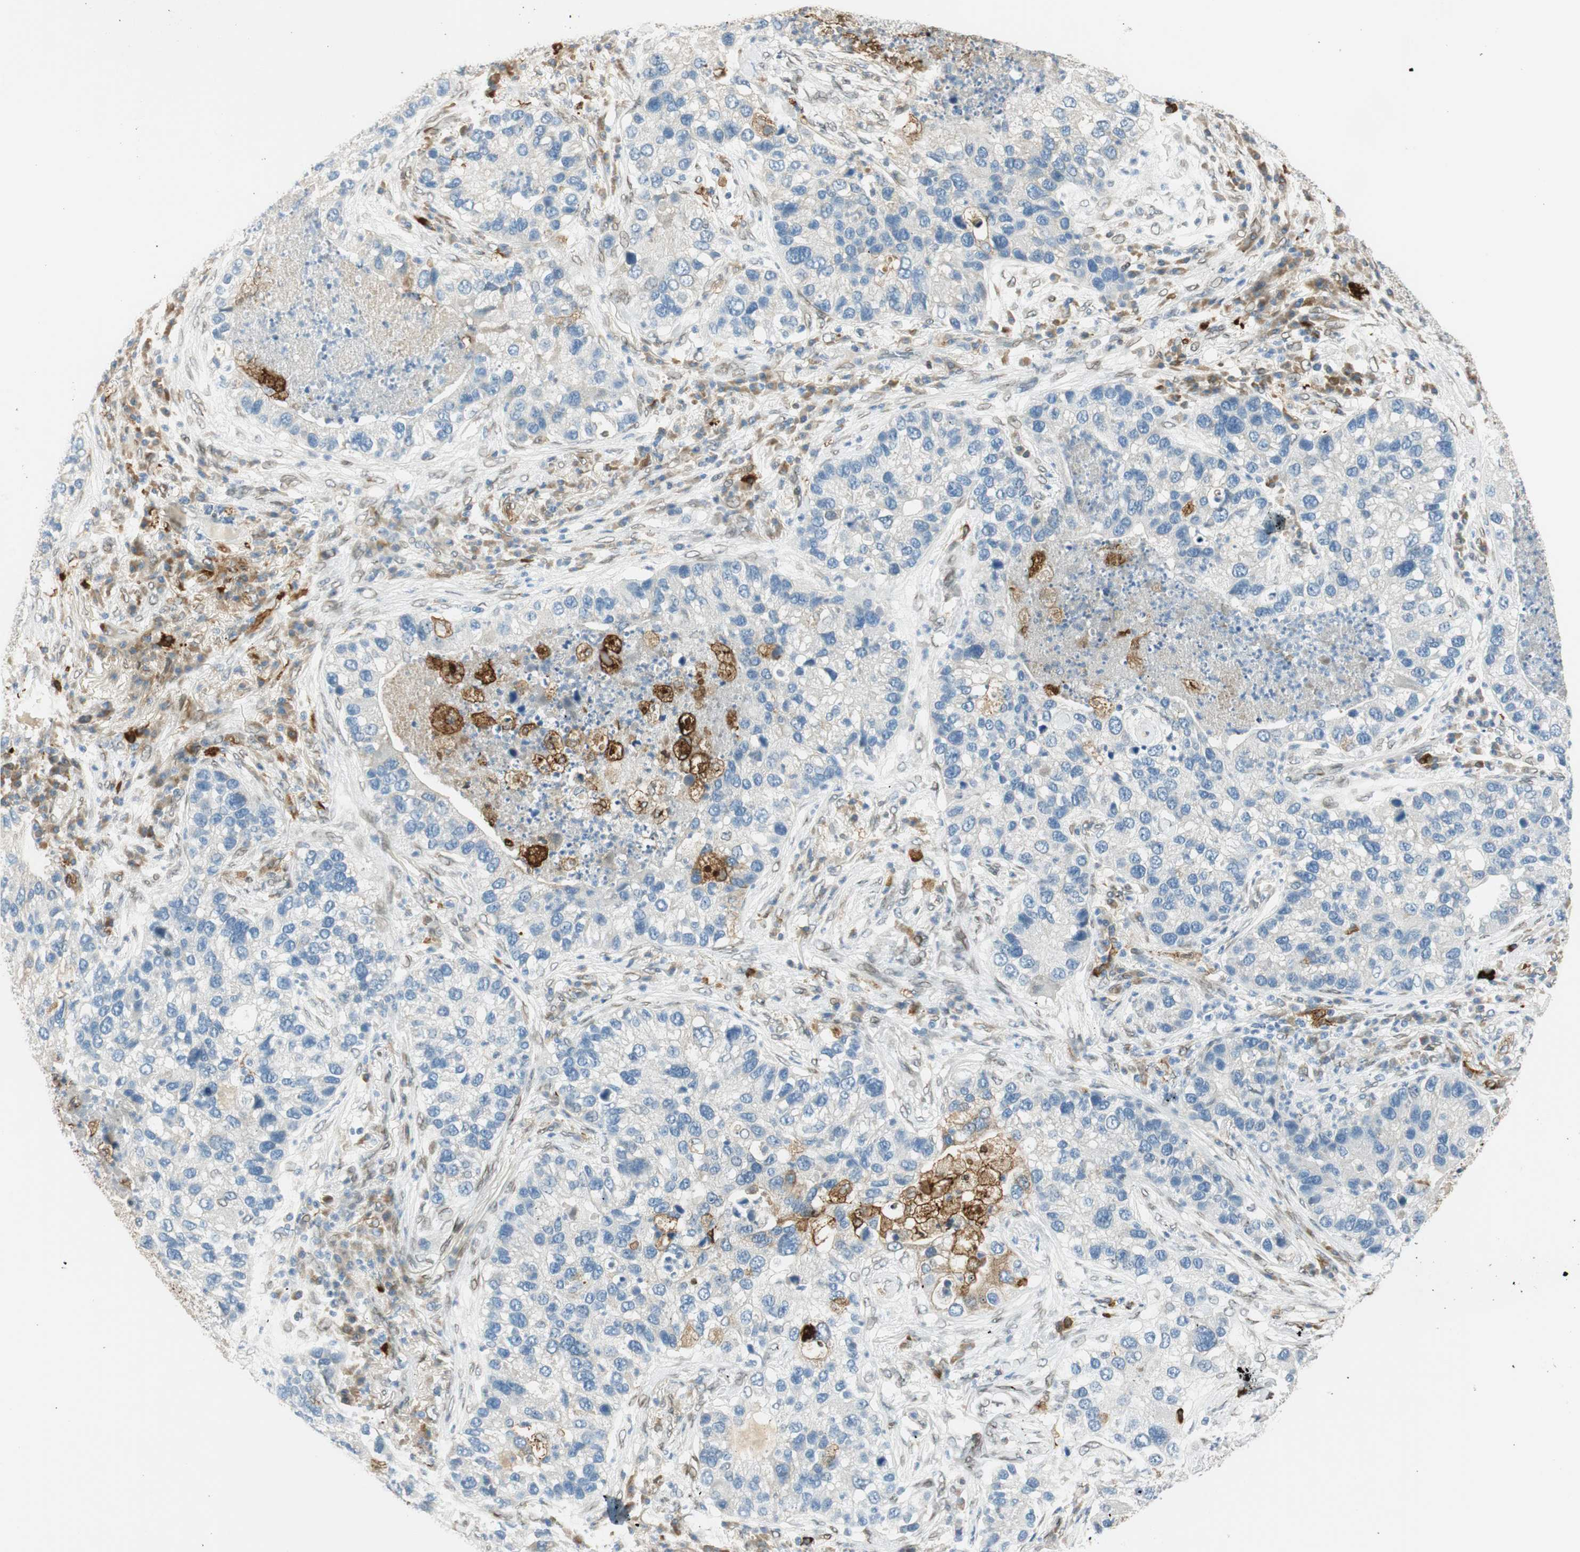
{"staining": {"intensity": "negative", "quantity": "none", "location": "none"}, "tissue": "lung cancer", "cell_type": "Tumor cells", "image_type": "cancer", "snomed": [{"axis": "morphology", "description": "Normal tissue, NOS"}, {"axis": "morphology", "description": "Adenocarcinoma, NOS"}, {"axis": "topography", "description": "Bronchus"}, {"axis": "topography", "description": "Lung"}], "caption": "A histopathology image of lung cancer (adenocarcinoma) stained for a protein reveals no brown staining in tumor cells.", "gene": "TMEM260", "patient": {"sex": "male", "age": 54}}